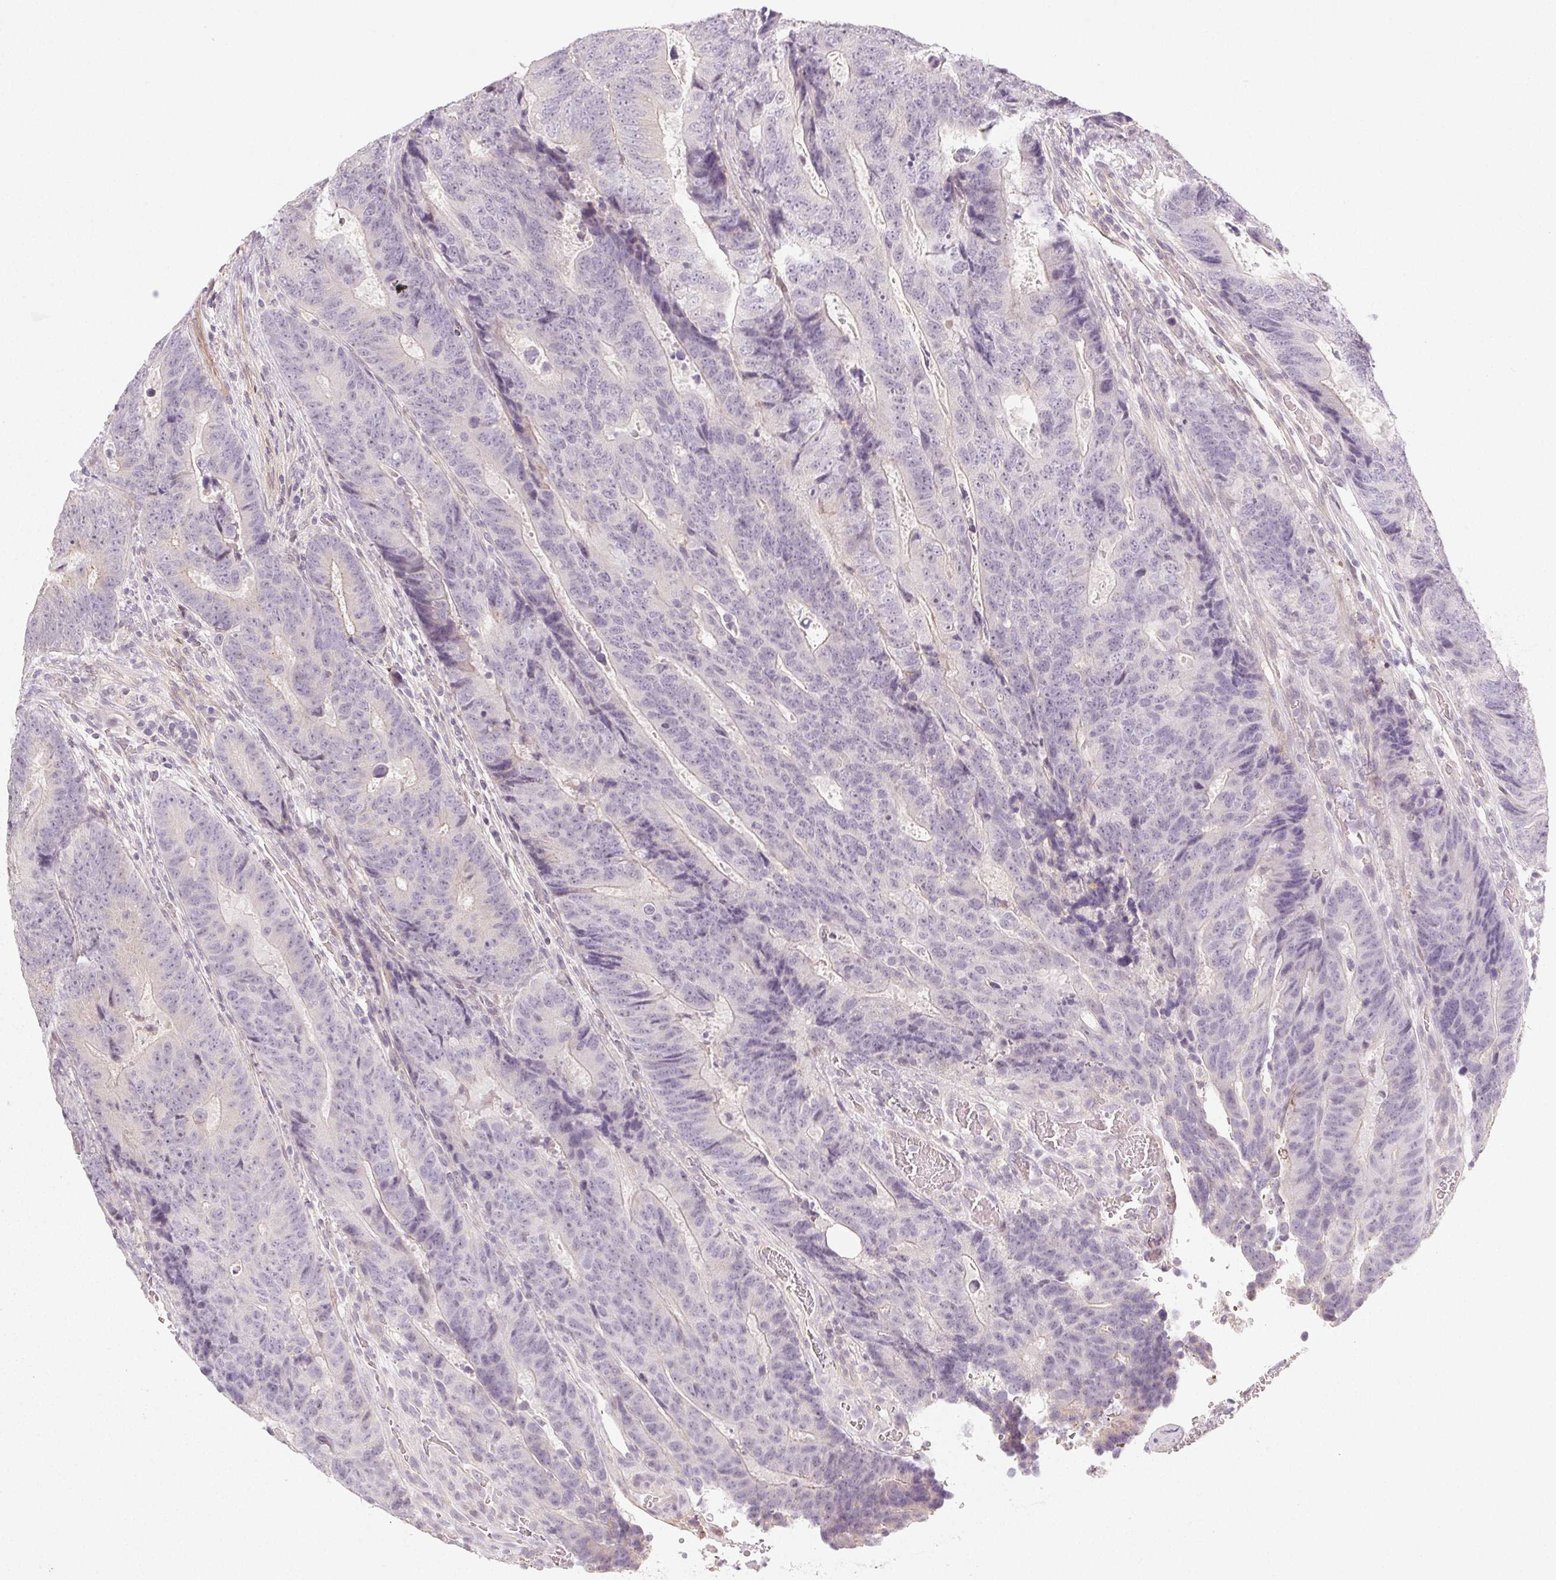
{"staining": {"intensity": "negative", "quantity": "none", "location": "none"}, "tissue": "colorectal cancer", "cell_type": "Tumor cells", "image_type": "cancer", "snomed": [{"axis": "morphology", "description": "Adenocarcinoma, NOS"}, {"axis": "topography", "description": "Colon"}], "caption": "There is no significant positivity in tumor cells of colorectal adenocarcinoma. The staining is performed using DAB brown chromogen with nuclei counter-stained in using hematoxylin.", "gene": "LRRC23", "patient": {"sex": "female", "age": 48}}